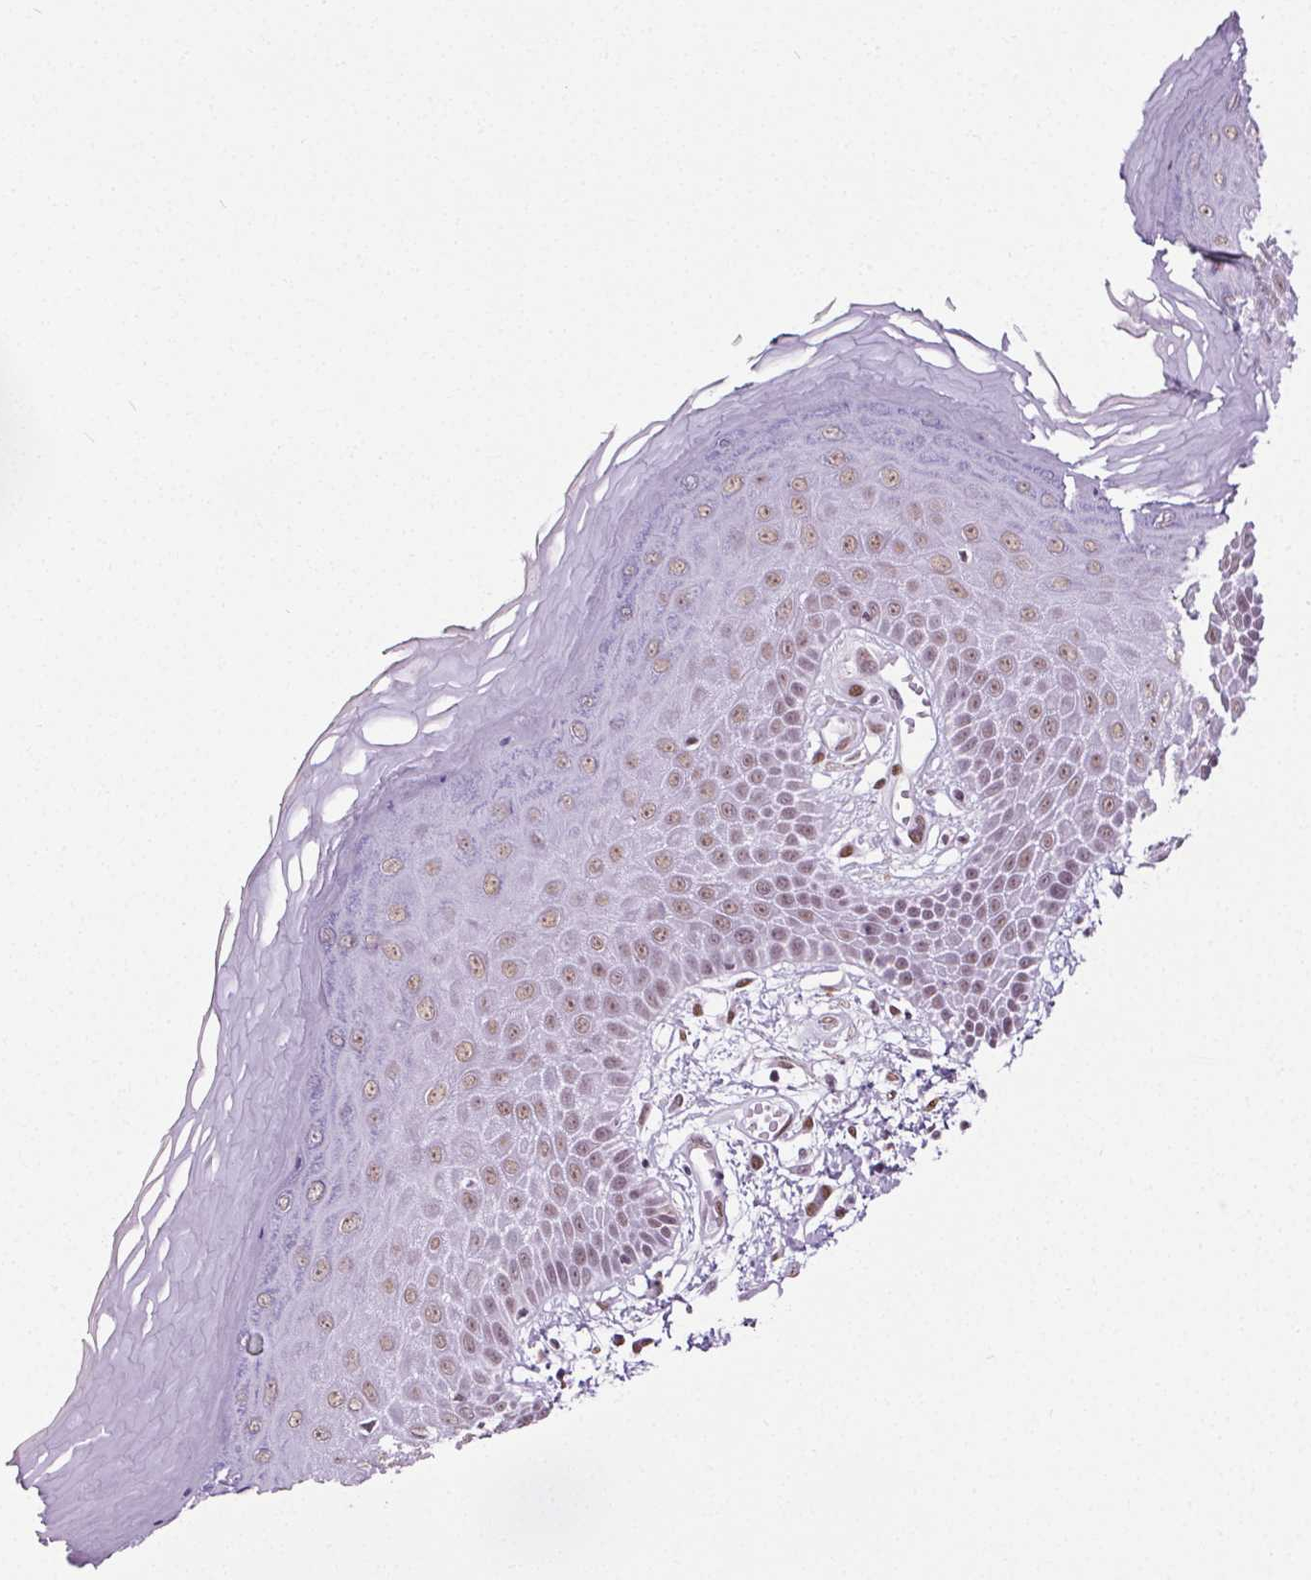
{"staining": {"intensity": "moderate", "quantity": "25%-75%", "location": "nuclear"}, "tissue": "skin", "cell_type": "Epidermal cells", "image_type": "normal", "snomed": [{"axis": "morphology", "description": "Normal tissue, NOS"}, {"axis": "topography", "description": "Anal"}, {"axis": "topography", "description": "Peripheral nerve tissue"}], "caption": "IHC photomicrograph of normal skin: skin stained using immunohistochemistry (IHC) reveals medium levels of moderate protein expression localized specifically in the nuclear of epidermal cells, appearing as a nuclear brown color.", "gene": "GP6", "patient": {"sex": "male", "age": 78}}